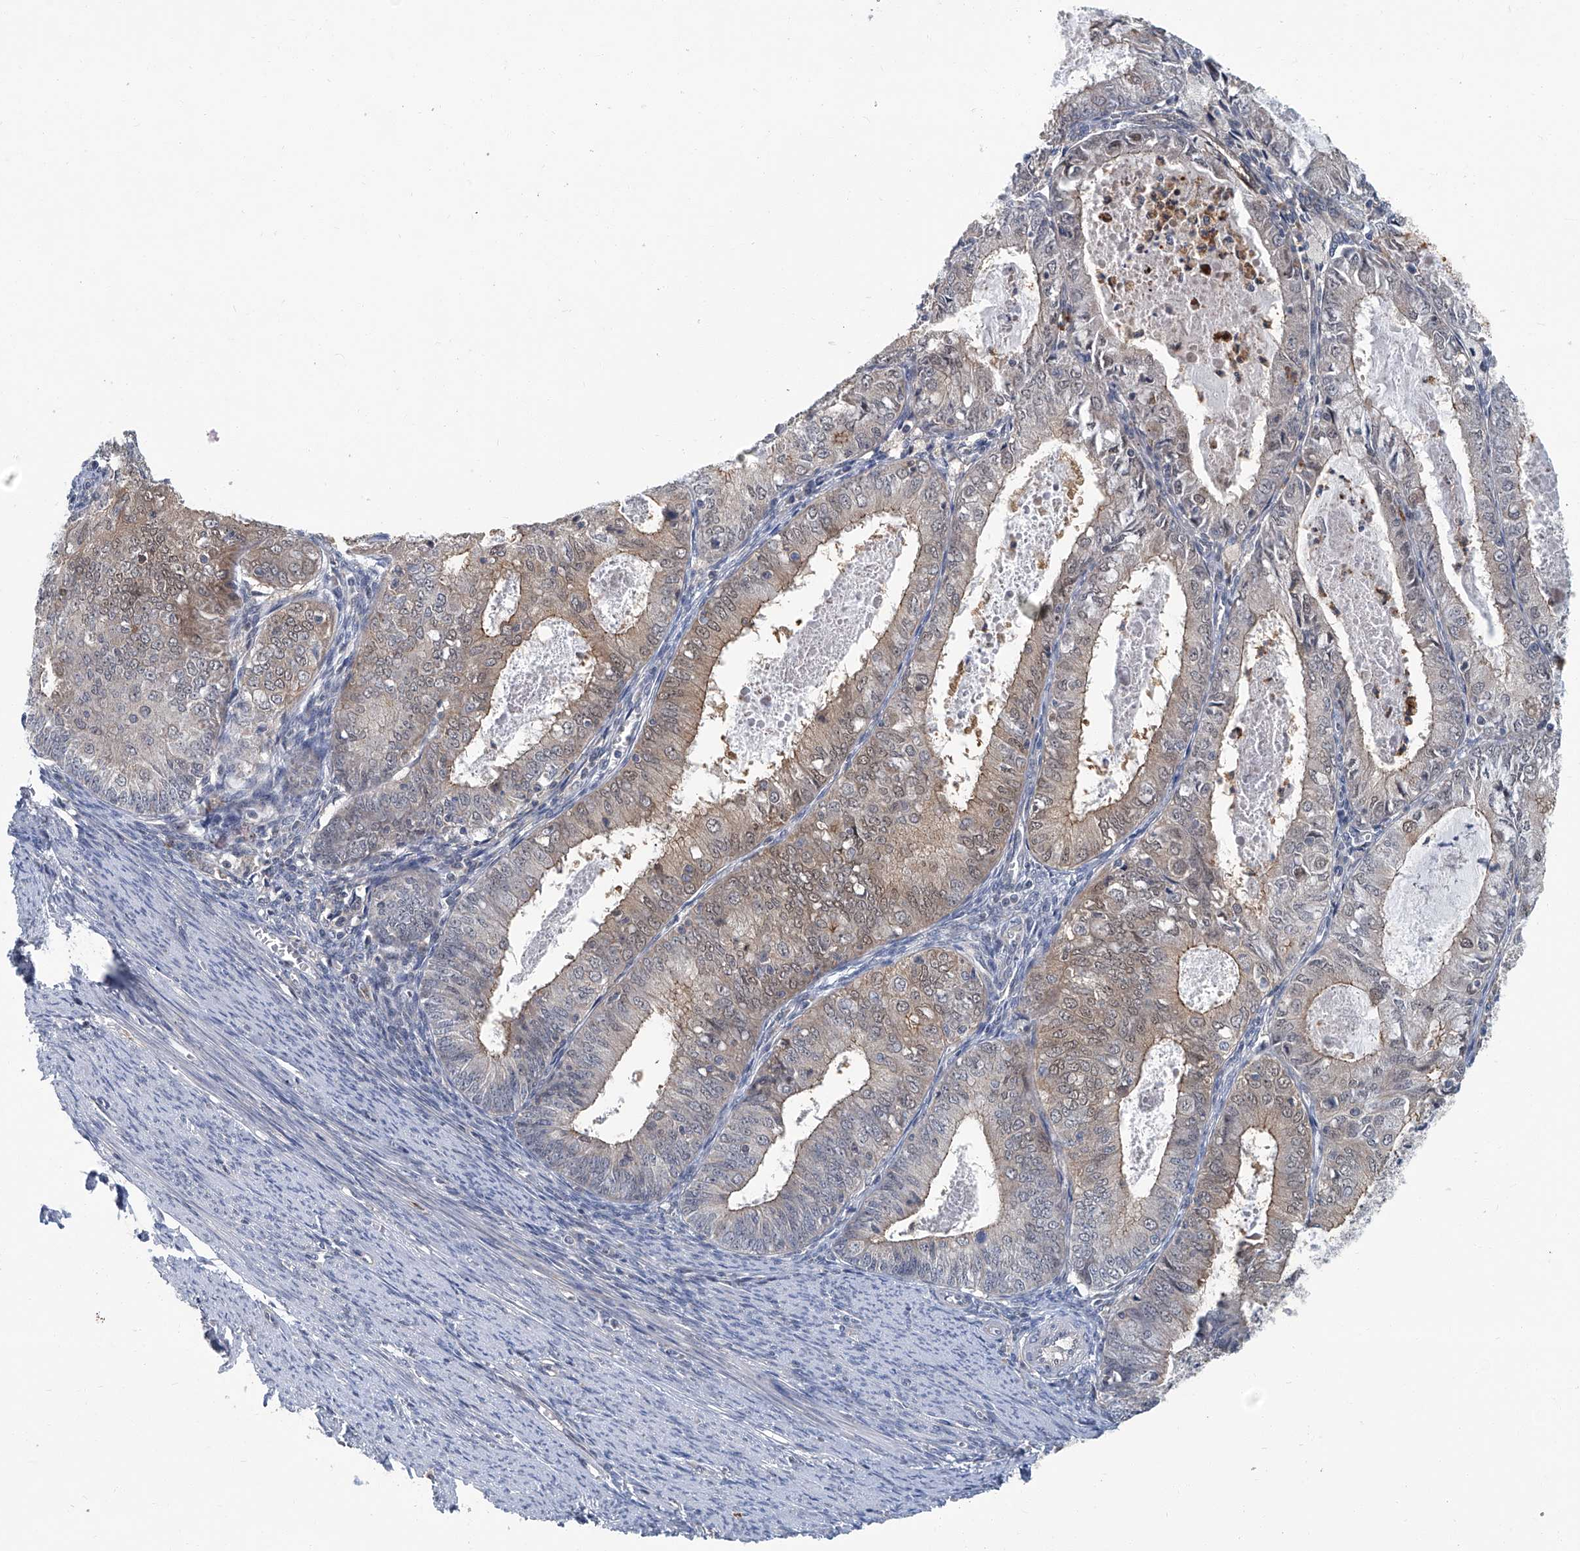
{"staining": {"intensity": "weak", "quantity": "25%-75%", "location": "cytoplasmic/membranous"}, "tissue": "endometrial cancer", "cell_type": "Tumor cells", "image_type": "cancer", "snomed": [{"axis": "morphology", "description": "Adenocarcinoma, NOS"}, {"axis": "topography", "description": "Endometrium"}], "caption": "Adenocarcinoma (endometrial) stained for a protein exhibits weak cytoplasmic/membranous positivity in tumor cells. (Brightfield microscopy of DAB IHC at high magnification).", "gene": "AKNAD1", "patient": {"sex": "female", "age": 57}}